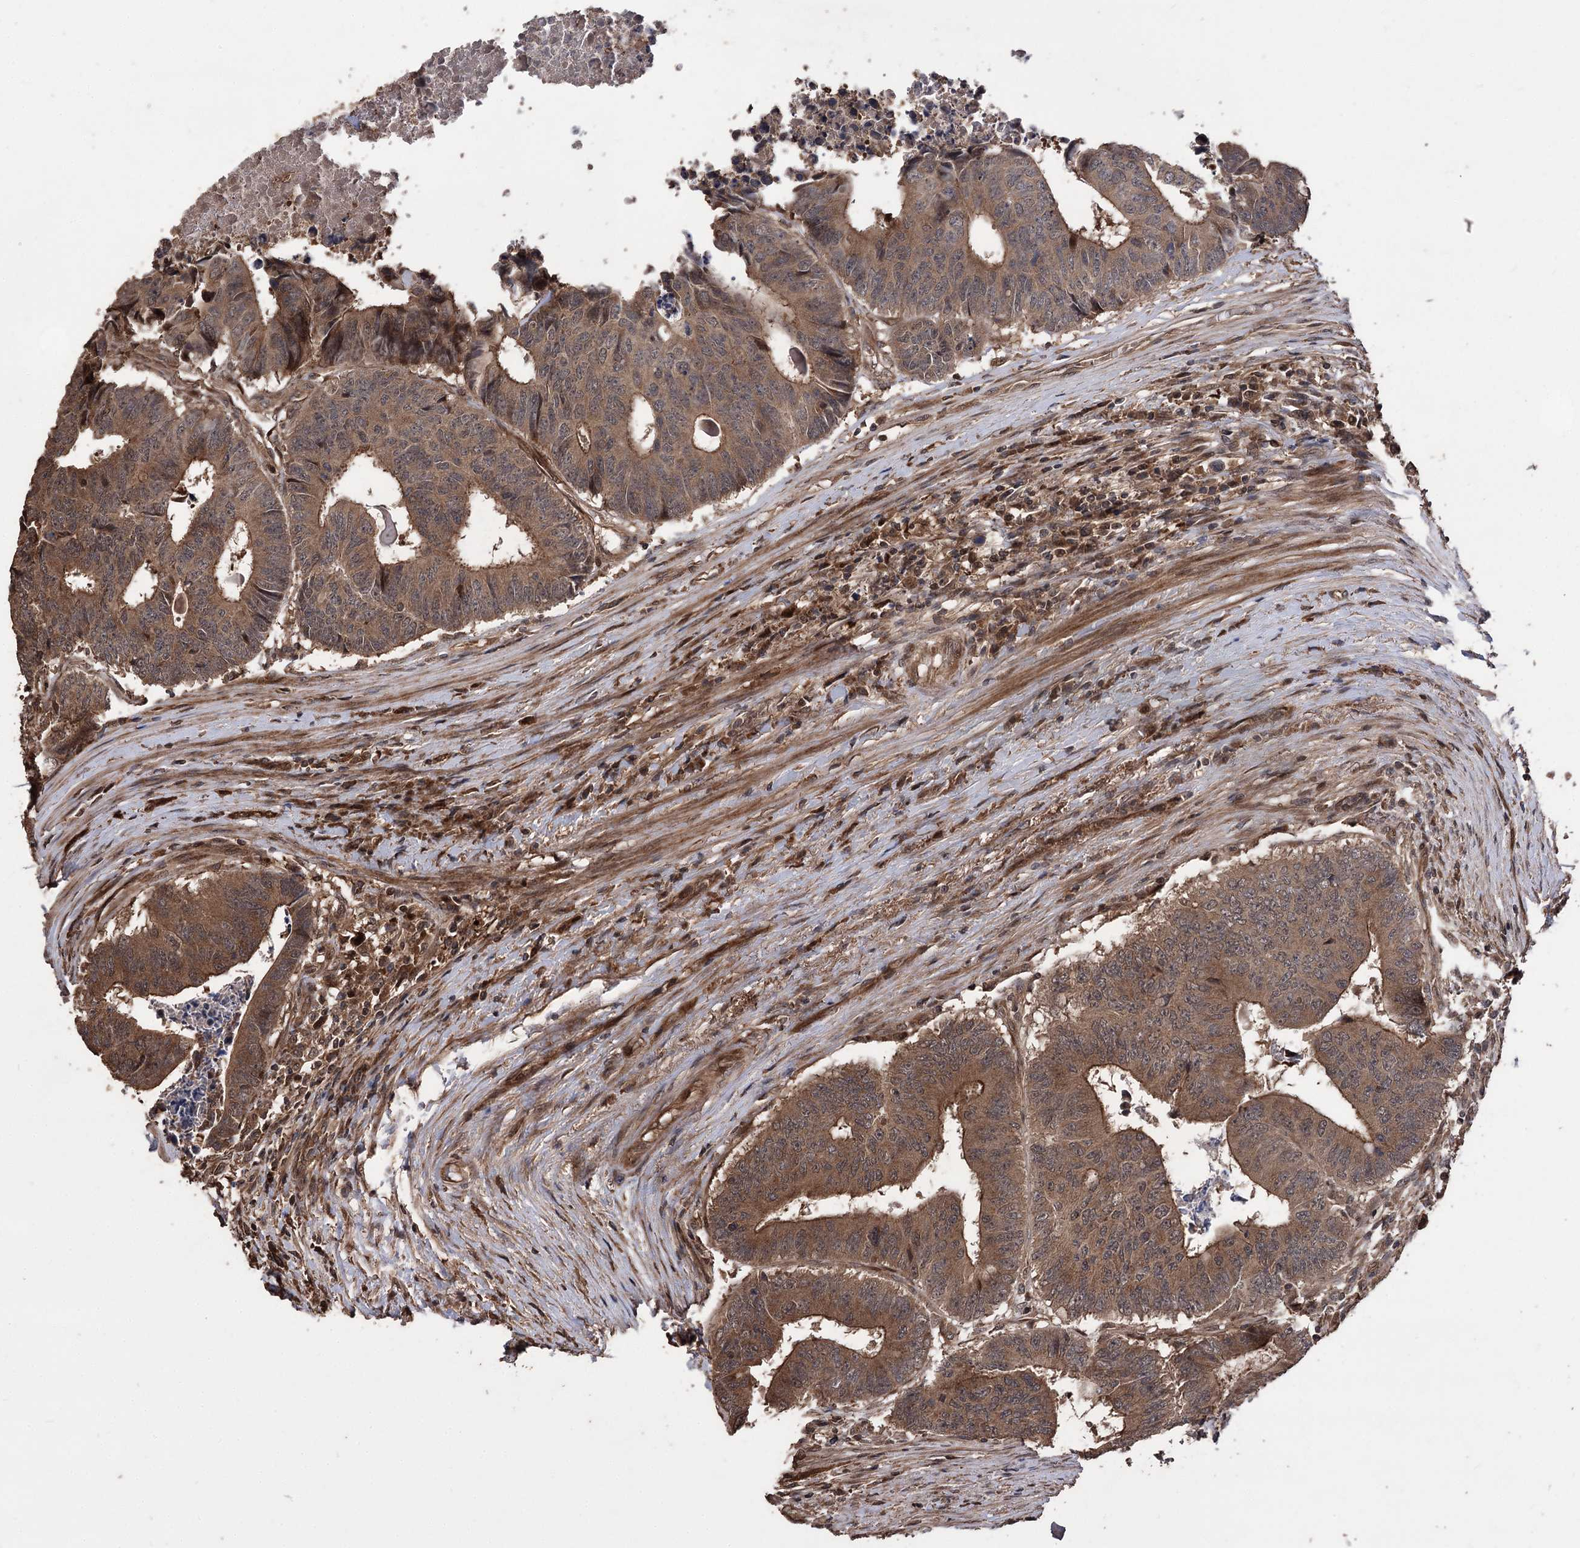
{"staining": {"intensity": "moderate", "quantity": ">75%", "location": "cytoplasmic/membranous"}, "tissue": "colorectal cancer", "cell_type": "Tumor cells", "image_type": "cancer", "snomed": [{"axis": "morphology", "description": "Adenocarcinoma, NOS"}, {"axis": "topography", "description": "Rectum"}], "caption": "Protein staining by immunohistochemistry demonstrates moderate cytoplasmic/membranous expression in approximately >75% of tumor cells in colorectal cancer (adenocarcinoma). The staining was performed using DAB (3,3'-diaminobenzidine) to visualize the protein expression in brown, while the nuclei were stained in blue with hematoxylin (Magnification: 20x).", "gene": "RASSF3", "patient": {"sex": "male", "age": 84}}